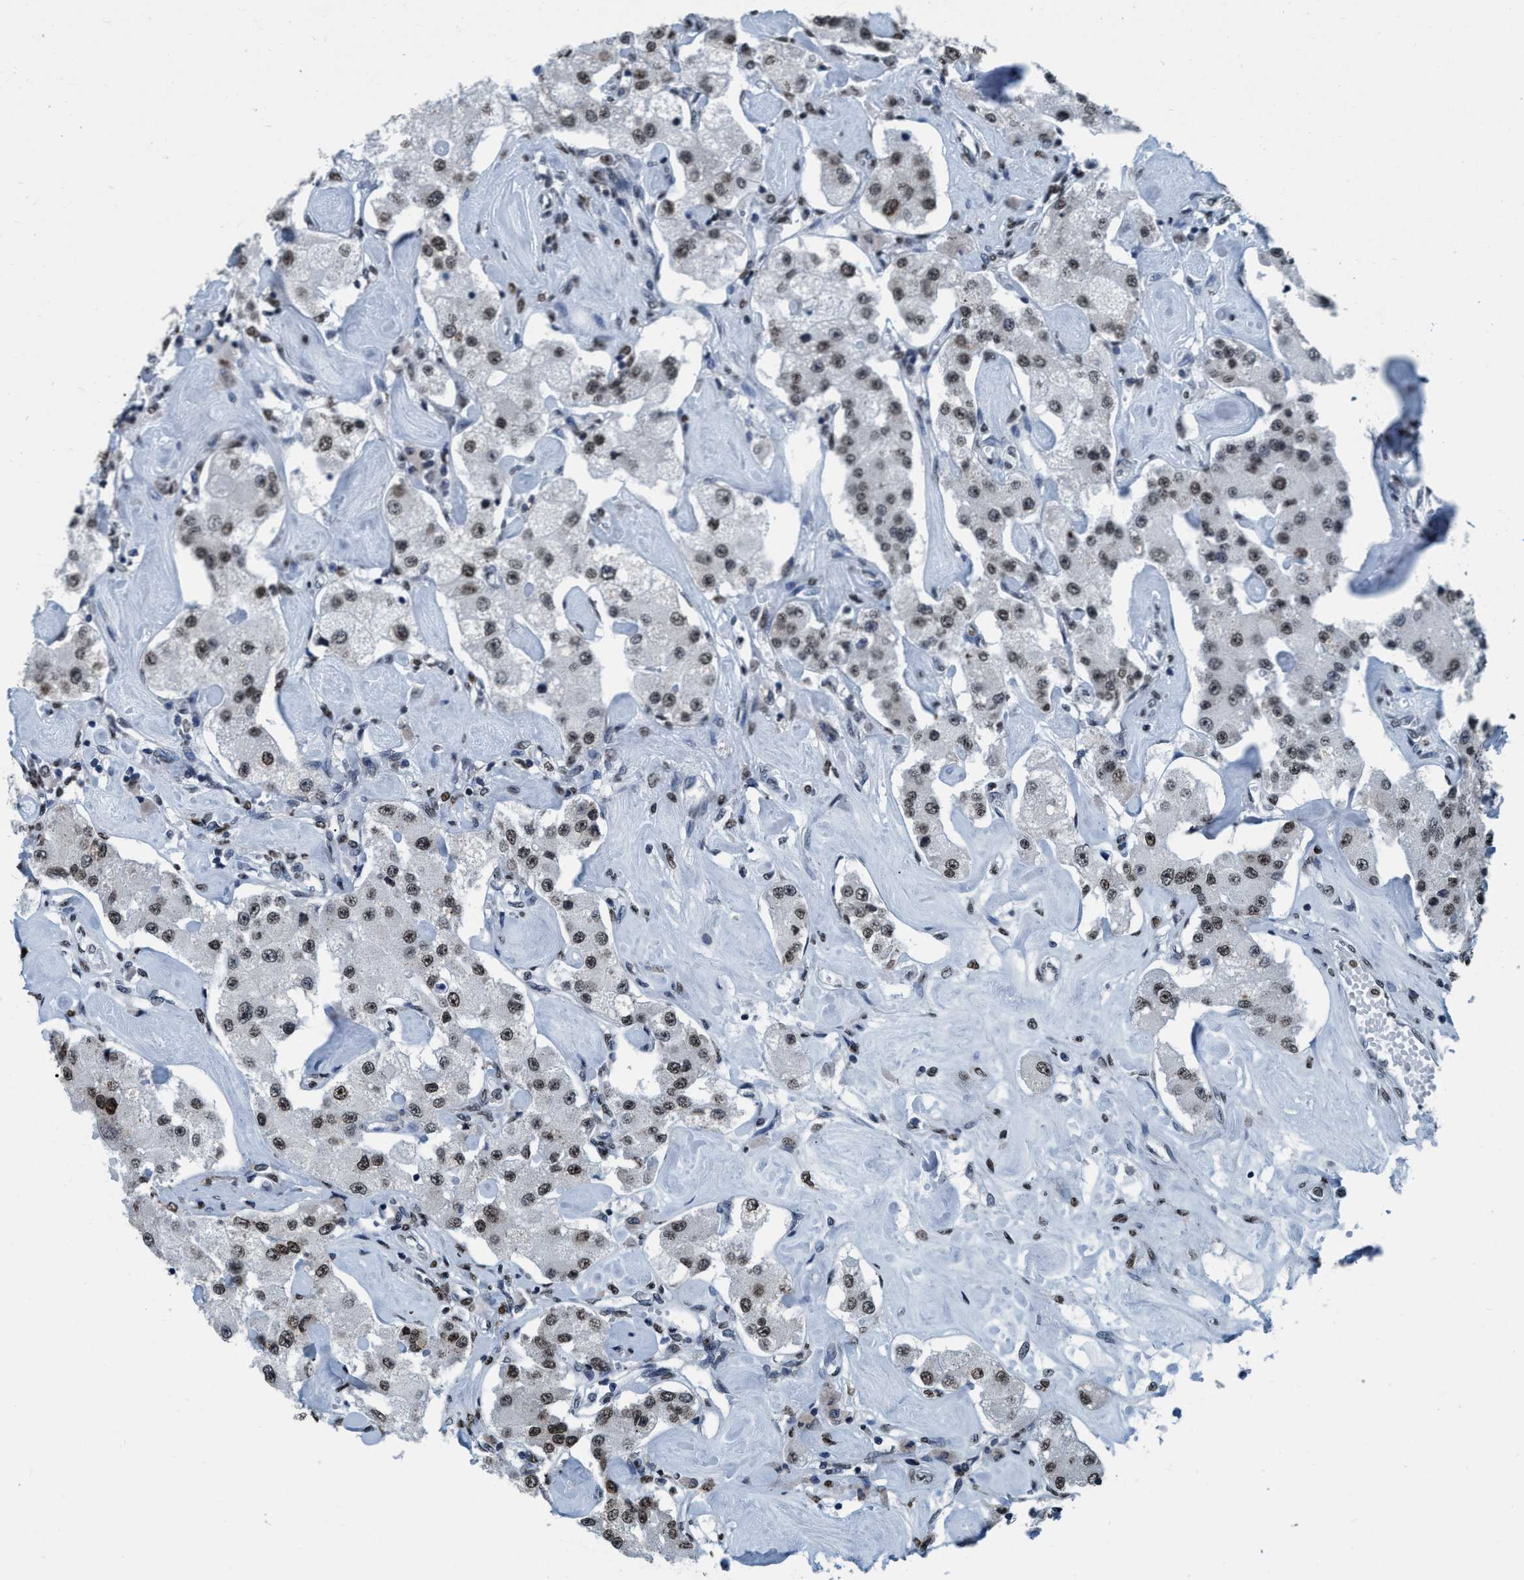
{"staining": {"intensity": "weak", "quantity": ">75%", "location": "nuclear"}, "tissue": "carcinoid", "cell_type": "Tumor cells", "image_type": "cancer", "snomed": [{"axis": "morphology", "description": "Carcinoid, malignant, NOS"}, {"axis": "topography", "description": "Pancreas"}], "caption": "This photomicrograph displays carcinoid (malignant) stained with immunohistochemistry to label a protein in brown. The nuclear of tumor cells show weak positivity for the protein. Nuclei are counter-stained blue.", "gene": "CCNE2", "patient": {"sex": "male", "age": 41}}